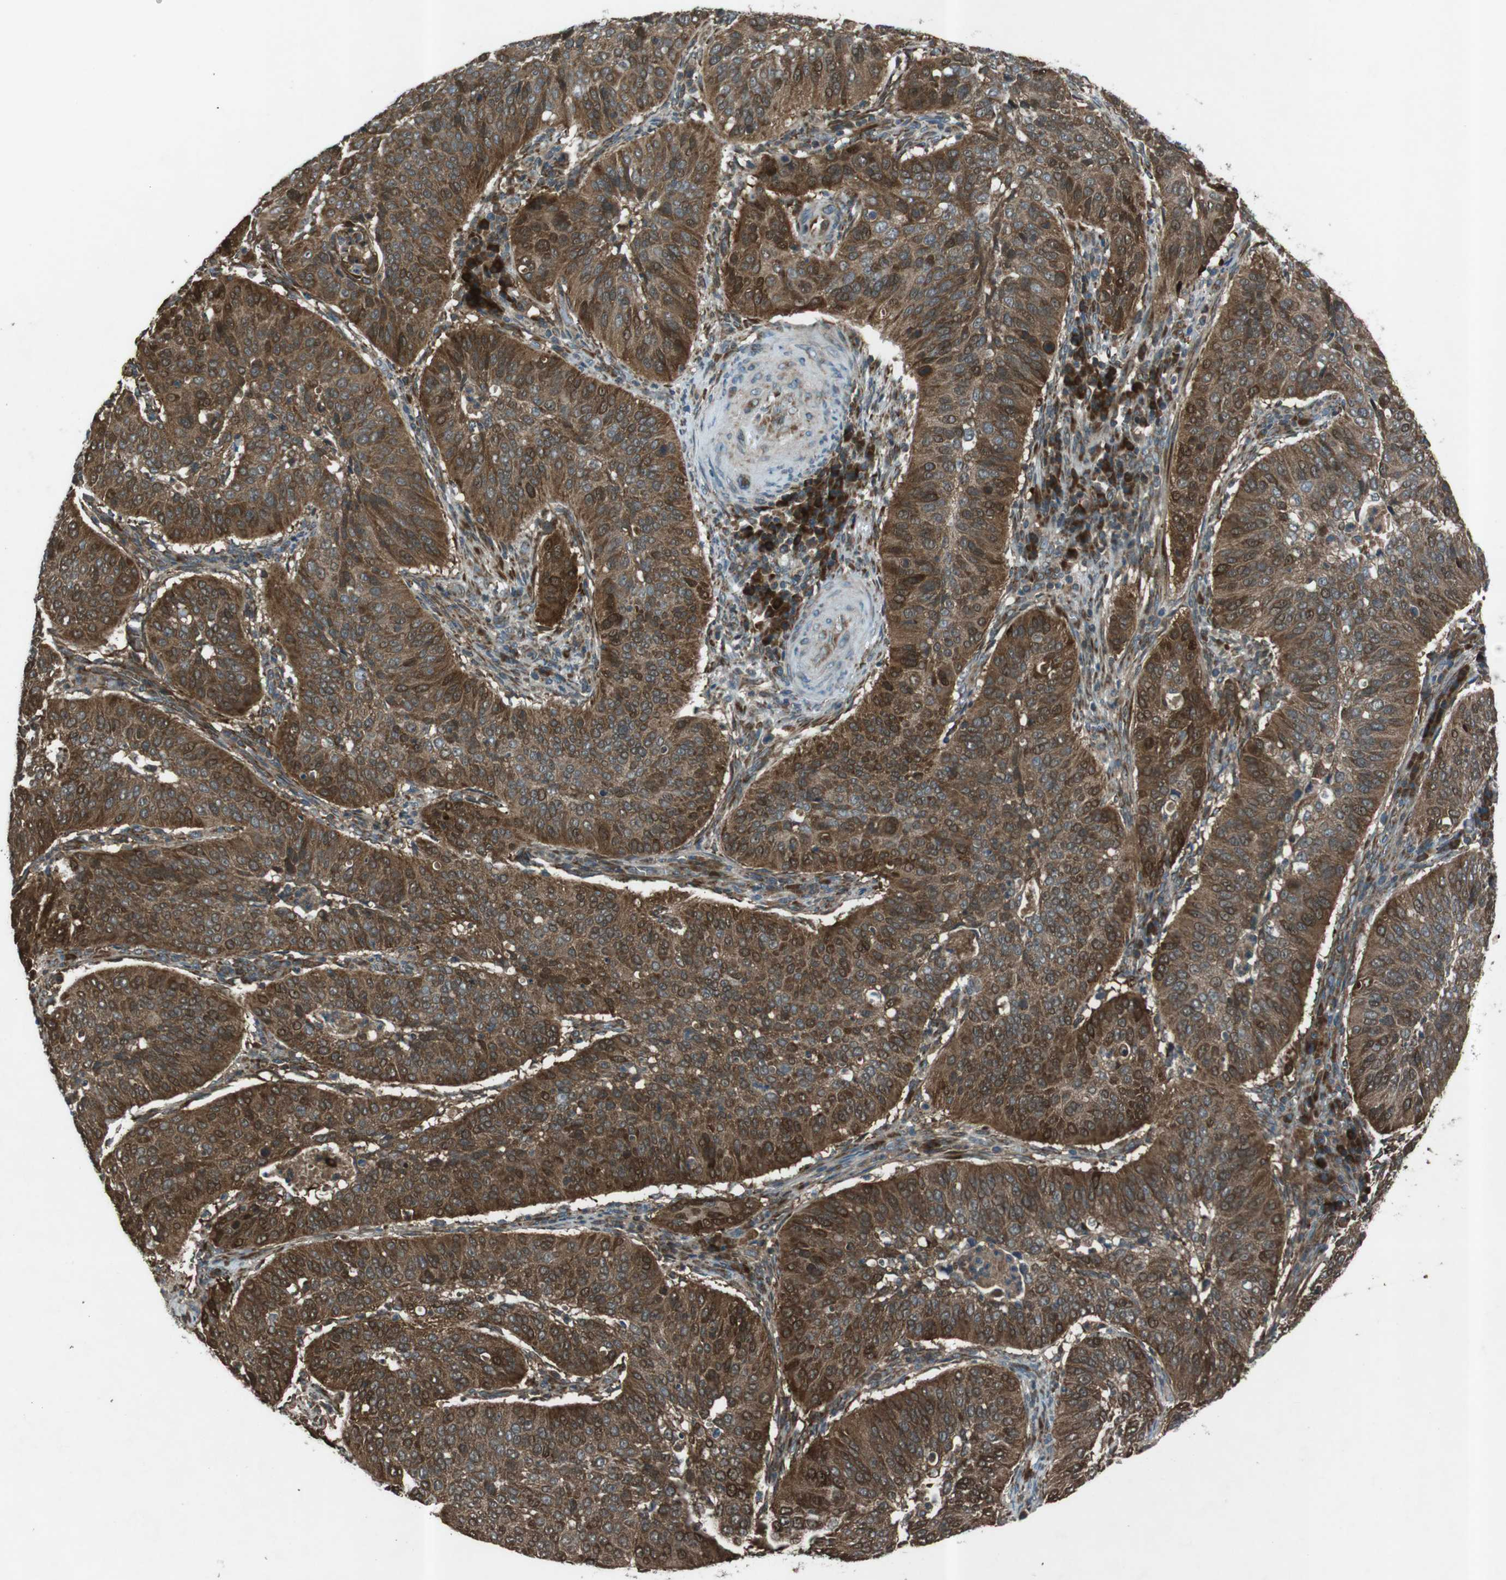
{"staining": {"intensity": "strong", "quantity": ">75%", "location": "cytoplasmic/membranous,nuclear"}, "tissue": "cervical cancer", "cell_type": "Tumor cells", "image_type": "cancer", "snomed": [{"axis": "morphology", "description": "Normal tissue, NOS"}, {"axis": "morphology", "description": "Squamous cell carcinoma, NOS"}, {"axis": "topography", "description": "Cervix"}], "caption": "The micrograph exhibits immunohistochemical staining of cervical squamous cell carcinoma. There is strong cytoplasmic/membranous and nuclear positivity is appreciated in approximately >75% of tumor cells. The protein is shown in brown color, while the nuclei are stained blue.", "gene": "SLC41A1", "patient": {"sex": "female", "age": 39}}